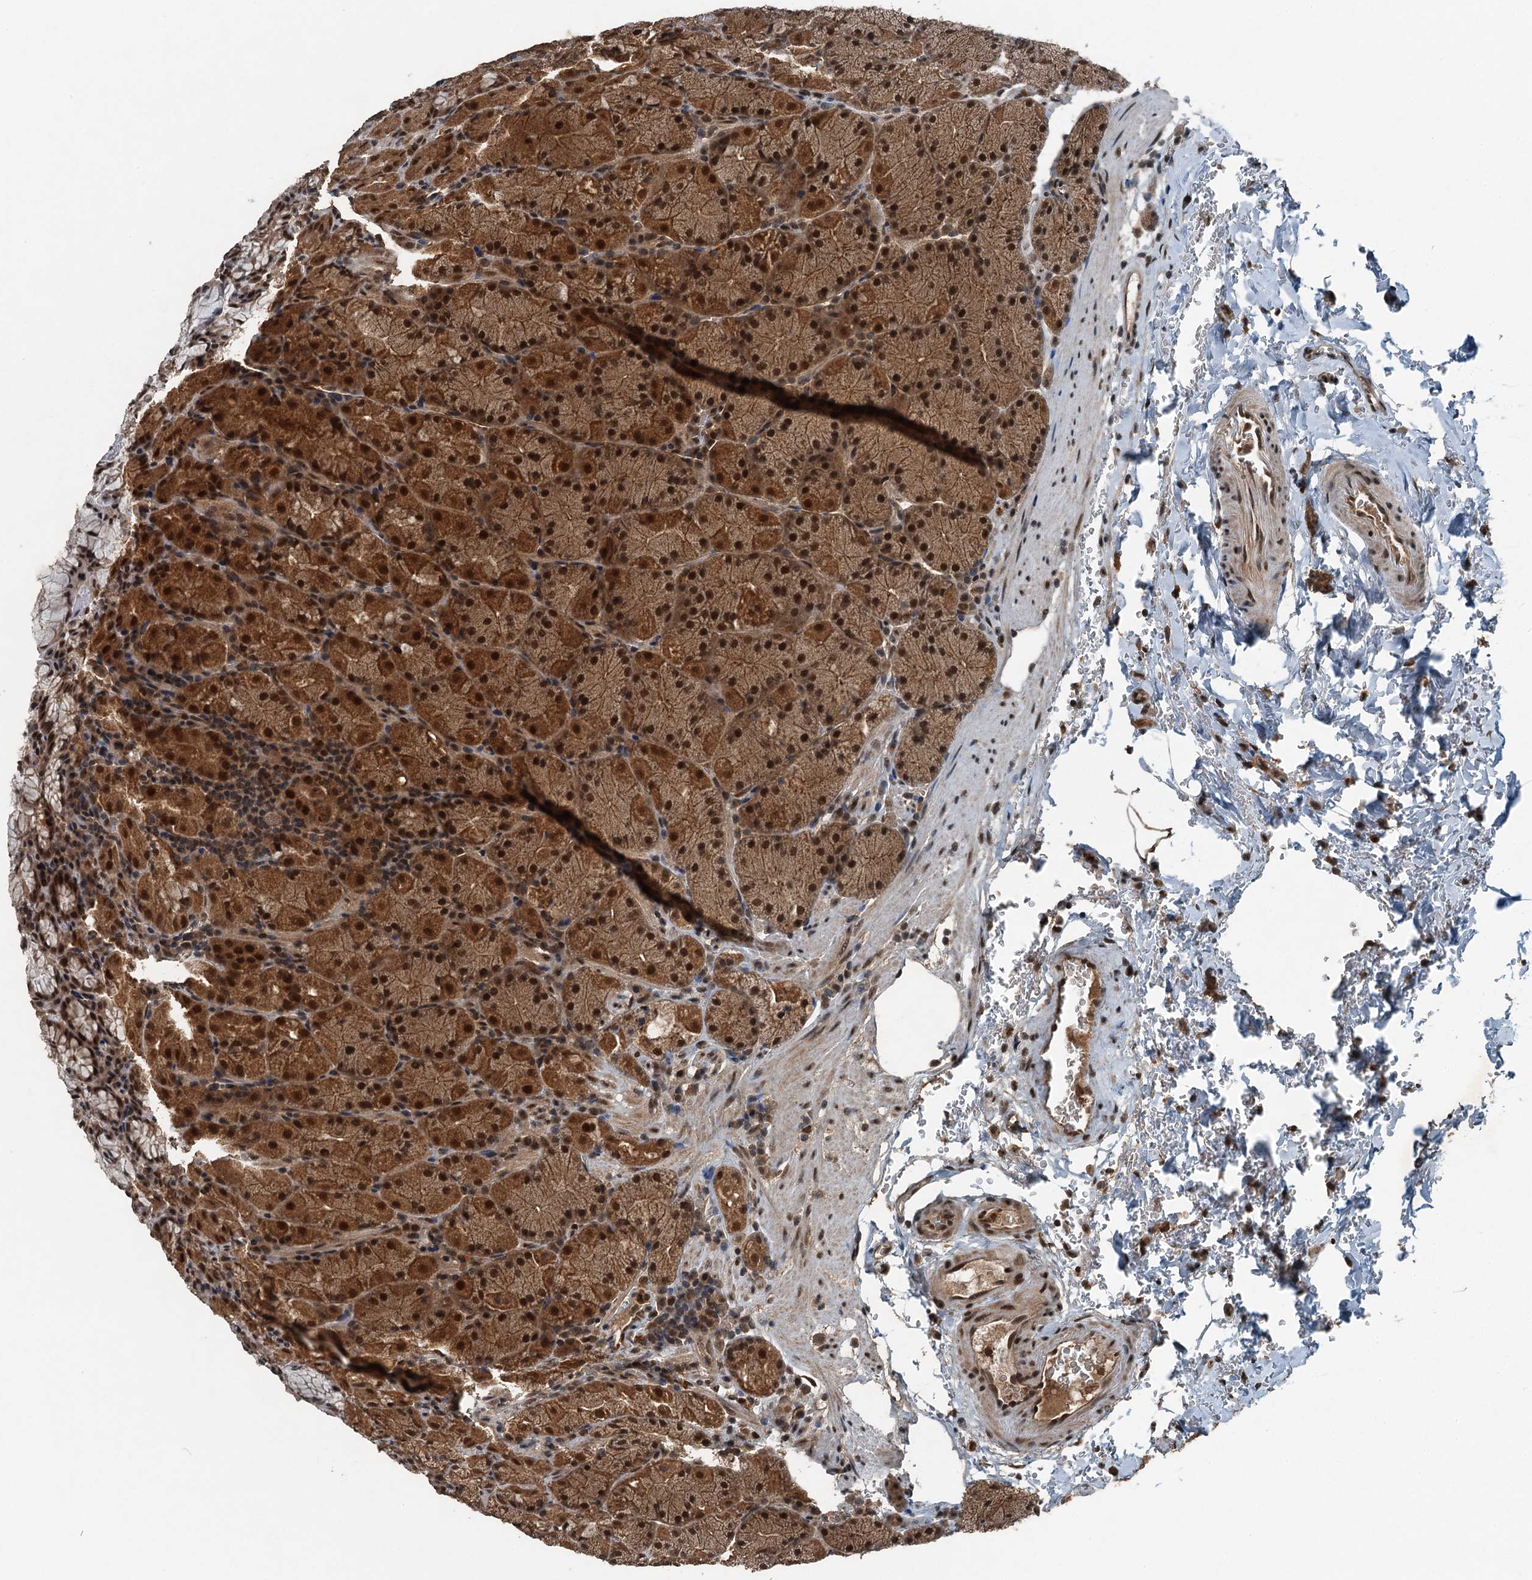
{"staining": {"intensity": "strong", "quantity": ">75%", "location": "cytoplasmic/membranous,nuclear"}, "tissue": "stomach", "cell_type": "Glandular cells", "image_type": "normal", "snomed": [{"axis": "morphology", "description": "Normal tissue, NOS"}, {"axis": "topography", "description": "Stomach, upper"}, {"axis": "topography", "description": "Stomach, lower"}], "caption": "Approximately >75% of glandular cells in benign stomach reveal strong cytoplasmic/membranous,nuclear protein staining as visualized by brown immunohistochemical staining.", "gene": "UBXN6", "patient": {"sex": "male", "age": 80}}